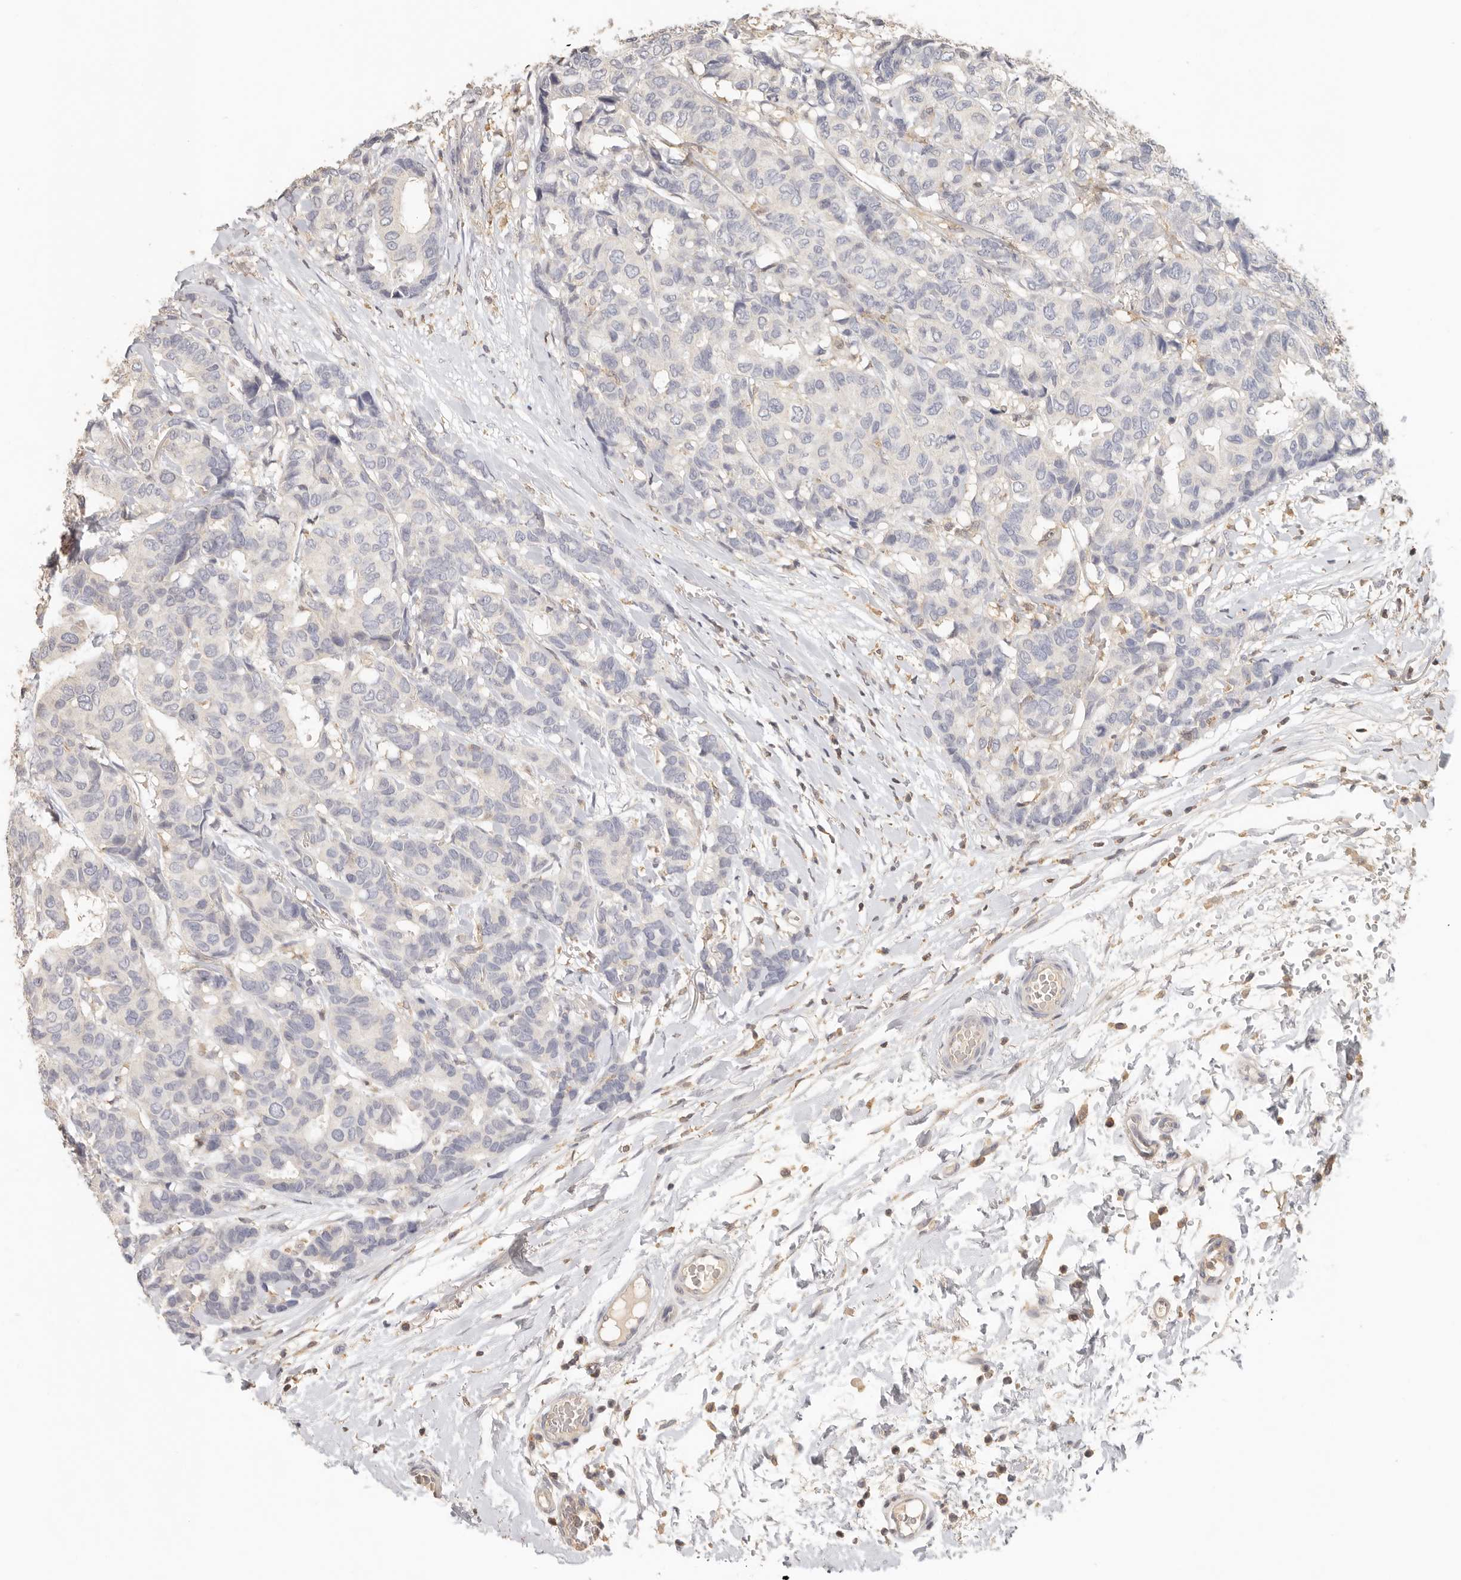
{"staining": {"intensity": "negative", "quantity": "none", "location": "none"}, "tissue": "breast cancer", "cell_type": "Tumor cells", "image_type": "cancer", "snomed": [{"axis": "morphology", "description": "Duct carcinoma"}, {"axis": "topography", "description": "Breast"}], "caption": "Tumor cells are negative for brown protein staining in breast cancer (infiltrating ductal carcinoma). (DAB IHC visualized using brightfield microscopy, high magnification).", "gene": "CSK", "patient": {"sex": "female", "age": 87}}